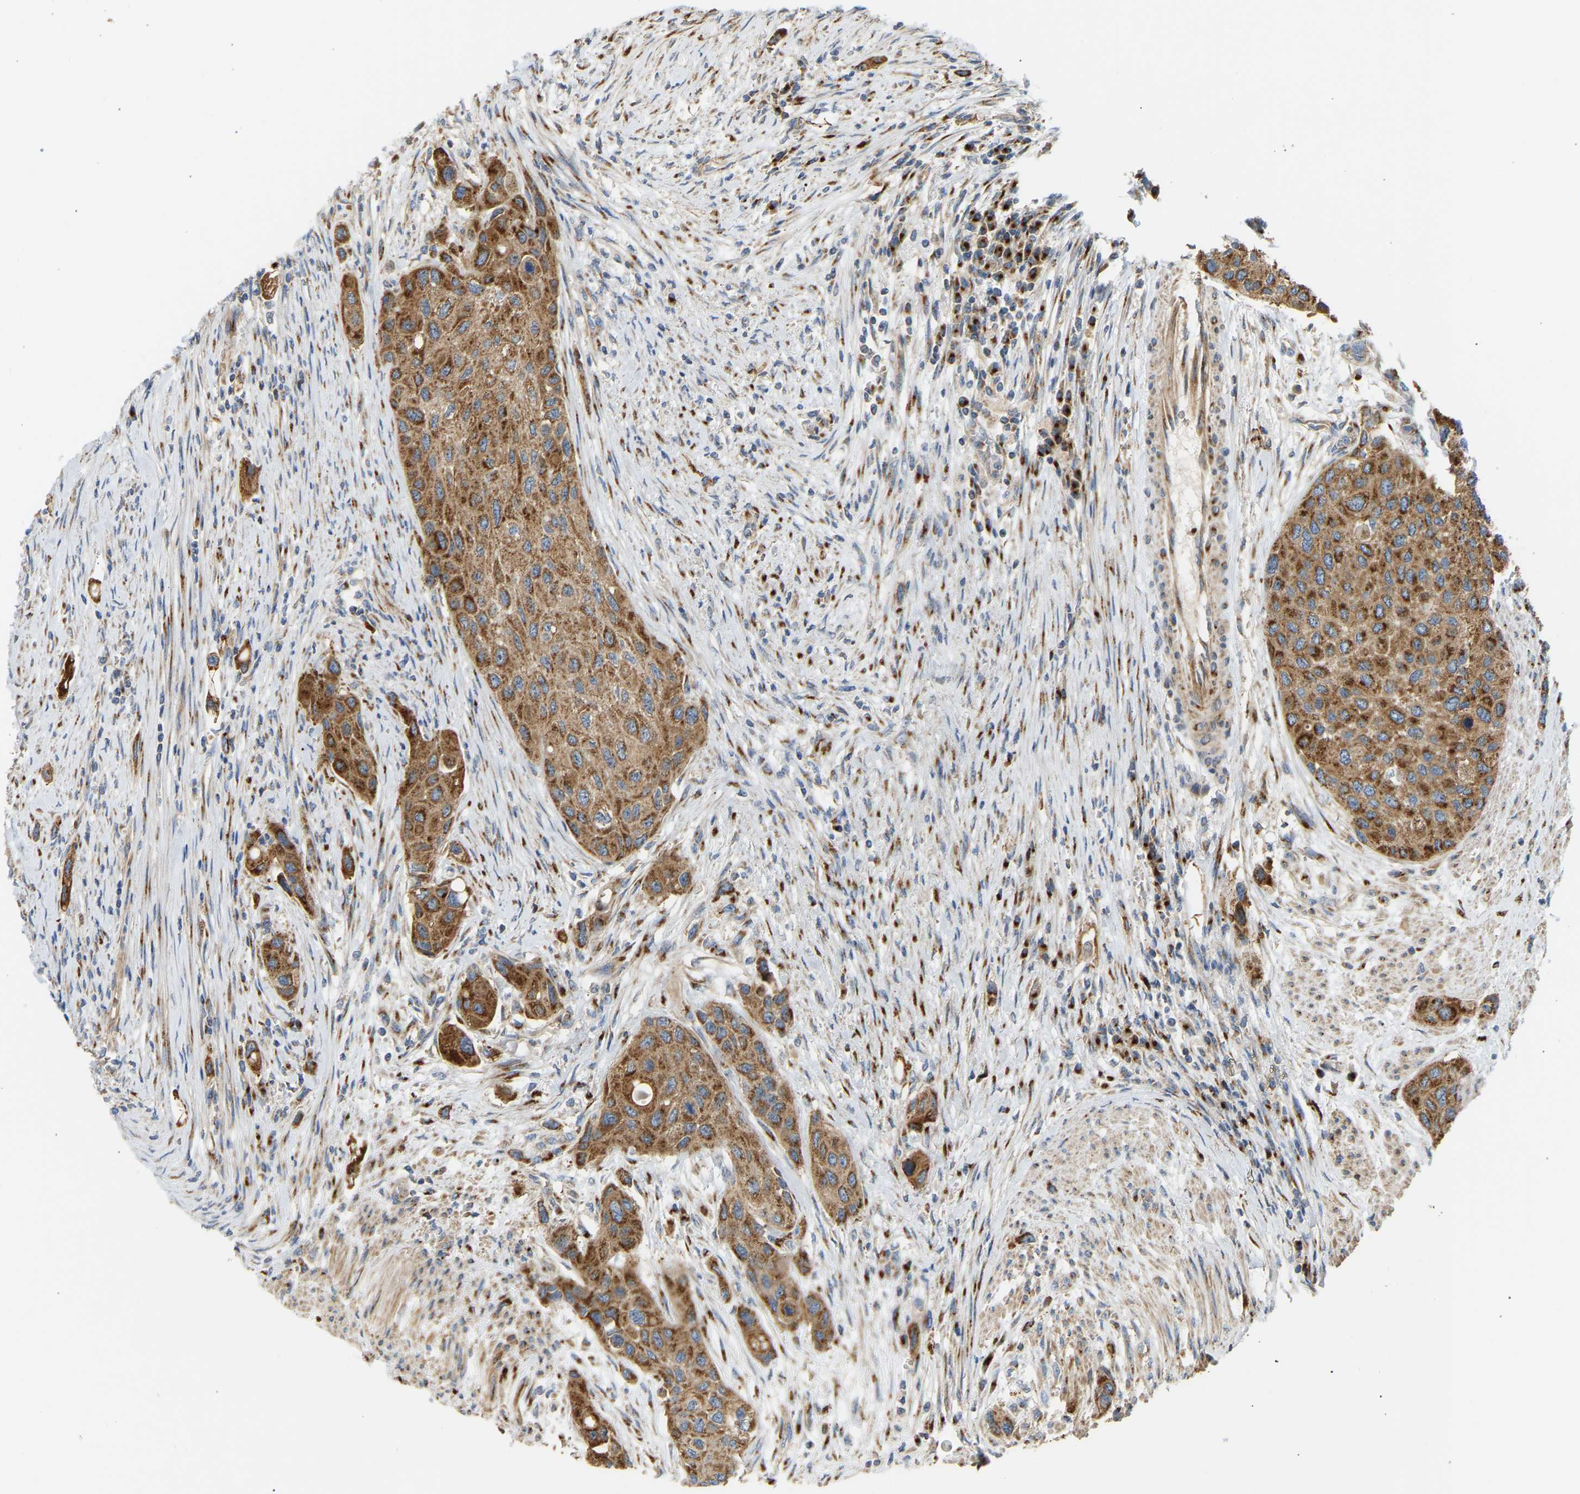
{"staining": {"intensity": "strong", "quantity": ">75%", "location": "cytoplasmic/membranous"}, "tissue": "urothelial cancer", "cell_type": "Tumor cells", "image_type": "cancer", "snomed": [{"axis": "morphology", "description": "Urothelial carcinoma, High grade"}, {"axis": "topography", "description": "Urinary bladder"}], "caption": "High-magnification brightfield microscopy of urothelial cancer stained with DAB (3,3'-diaminobenzidine) (brown) and counterstained with hematoxylin (blue). tumor cells exhibit strong cytoplasmic/membranous positivity is appreciated in about>75% of cells.", "gene": "YIPF2", "patient": {"sex": "female", "age": 56}}